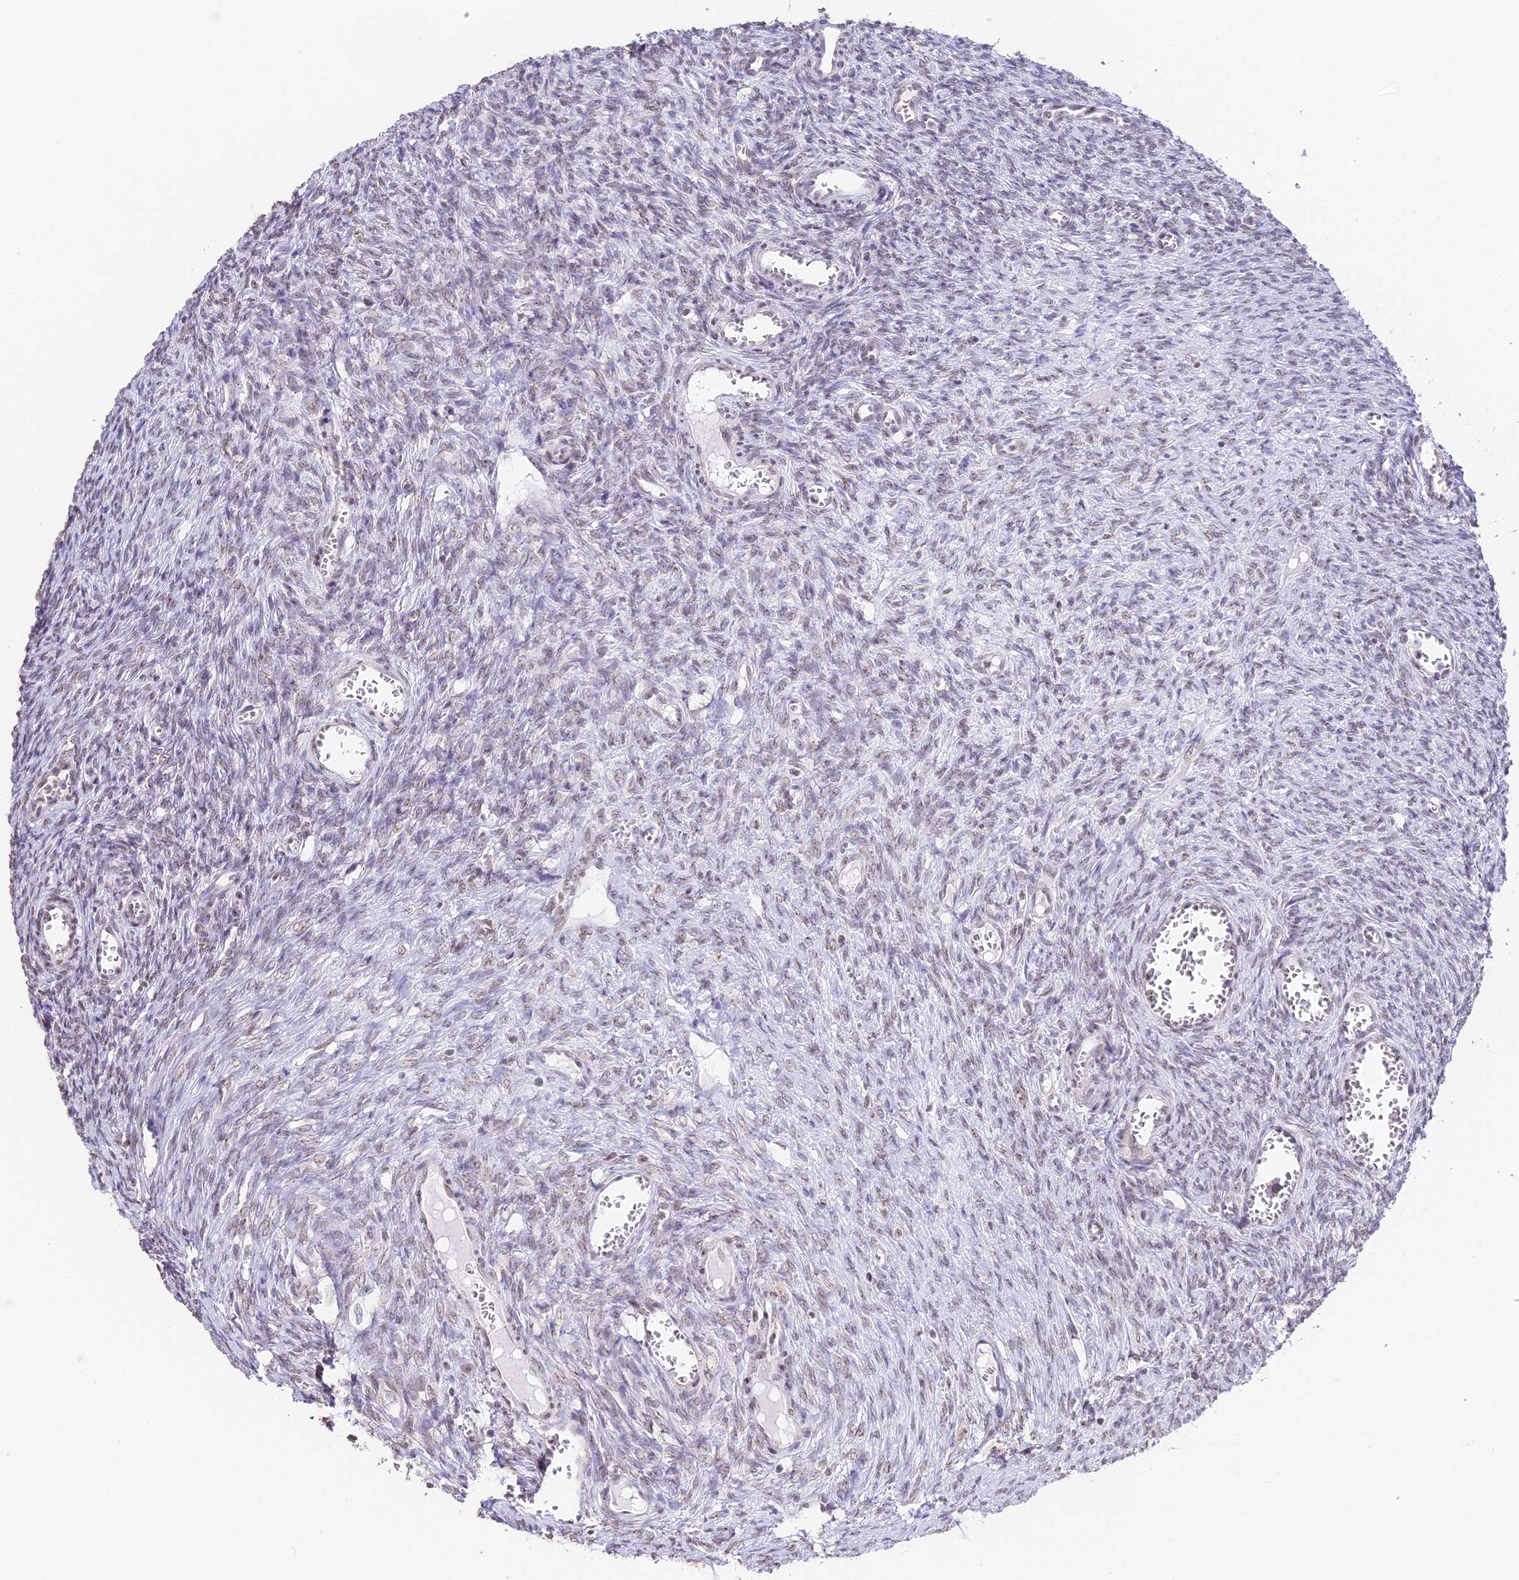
{"staining": {"intensity": "weak", "quantity": "25%-75%", "location": "nuclear"}, "tissue": "ovary", "cell_type": "Ovarian stroma cells", "image_type": "normal", "snomed": [{"axis": "morphology", "description": "Normal tissue, NOS"}, {"axis": "topography", "description": "Ovary"}], "caption": "DAB immunohistochemical staining of normal ovary exhibits weak nuclear protein staining in approximately 25%-75% of ovarian stroma cells. The staining was performed using DAB, with brown indicating positive protein expression. Nuclei are stained blue with hematoxylin.", "gene": "HEATR5B", "patient": {"sex": "female", "age": 44}}